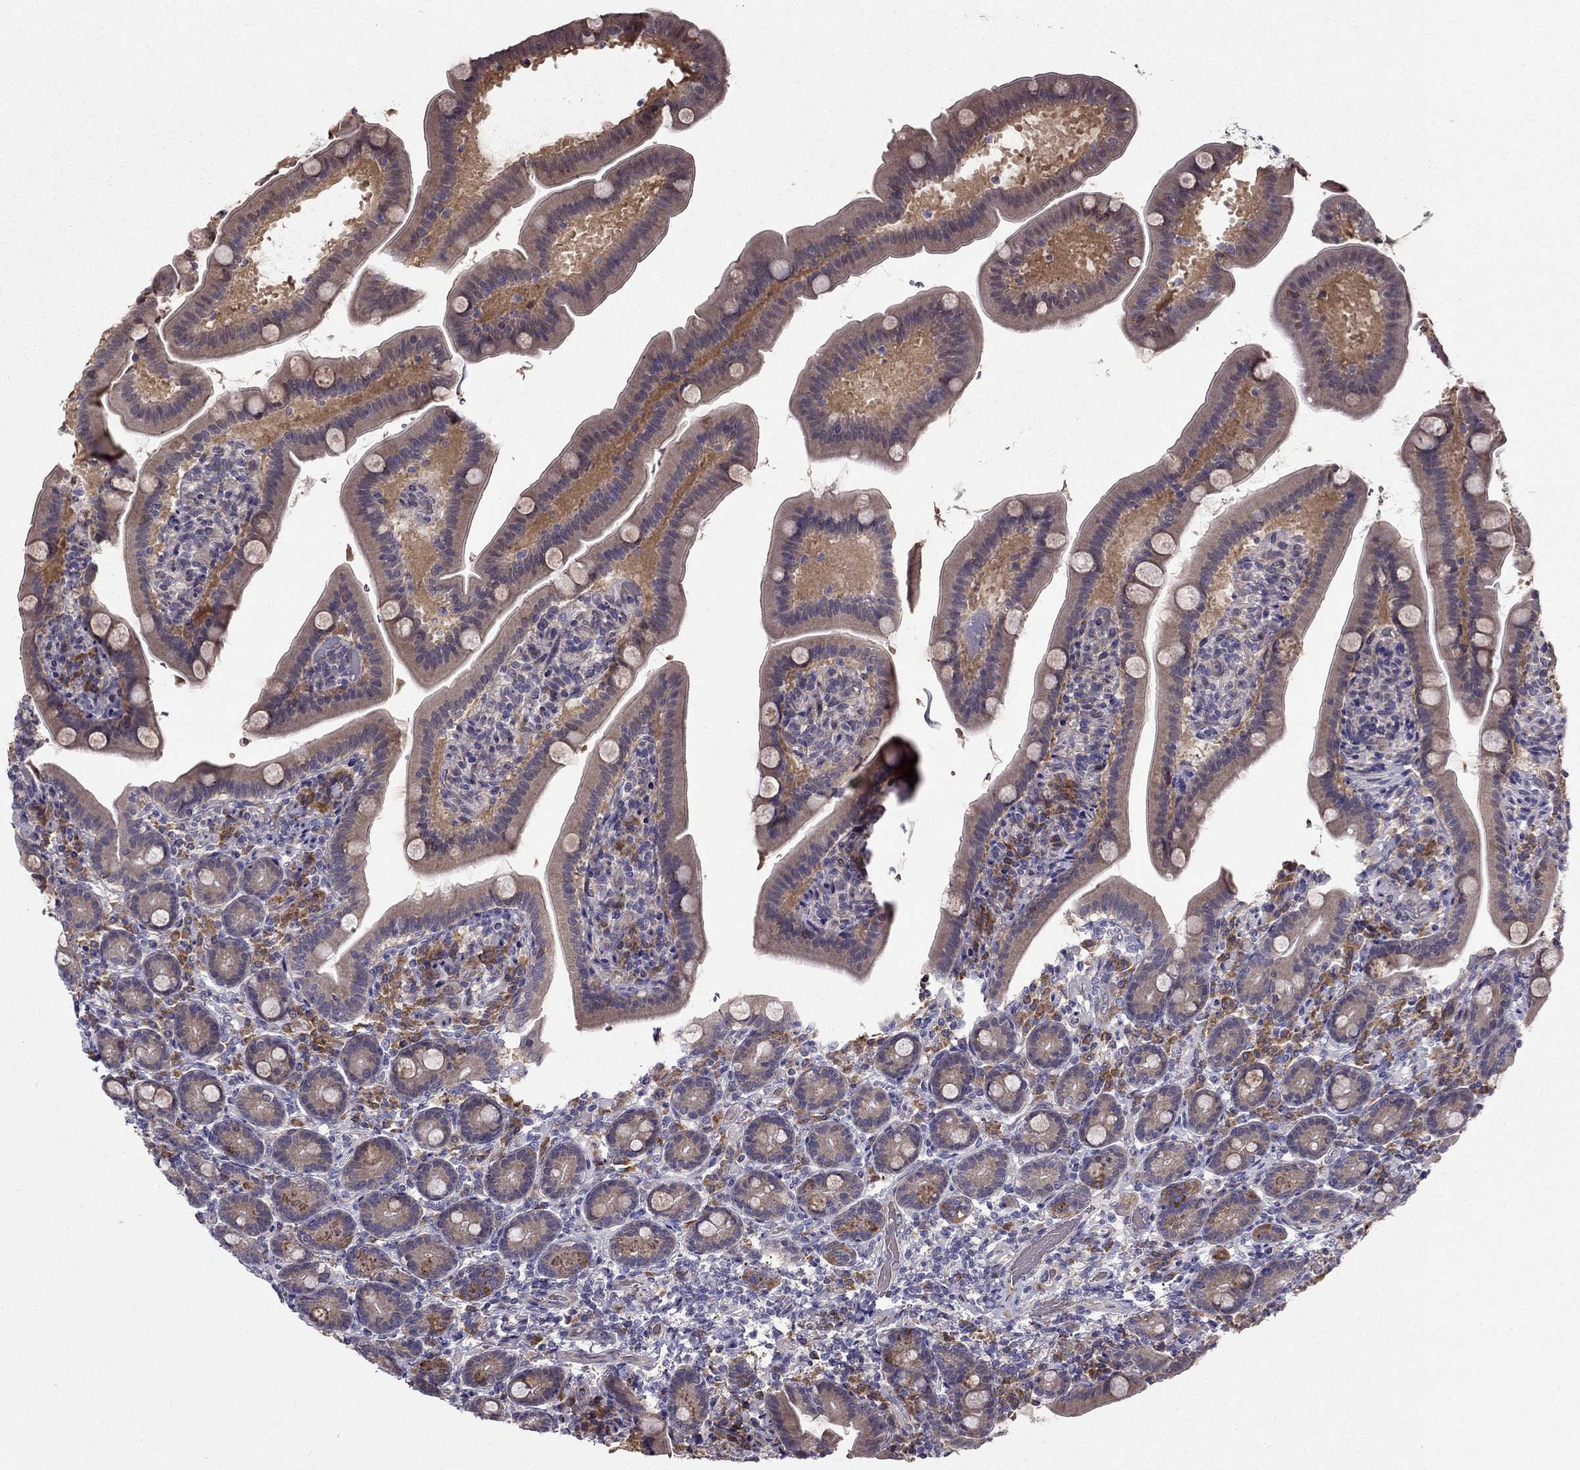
{"staining": {"intensity": "moderate", "quantity": "25%-75%", "location": "cytoplasmic/membranous"}, "tissue": "small intestine", "cell_type": "Glandular cells", "image_type": "normal", "snomed": [{"axis": "morphology", "description": "Normal tissue, NOS"}, {"axis": "topography", "description": "Small intestine"}], "caption": "IHC image of benign small intestine stained for a protein (brown), which reveals medium levels of moderate cytoplasmic/membranous expression in approximately 25%-75% of glandular cells.", "gene": "ARHGEF28", "patient": {"sex": "male", "age": 66}}